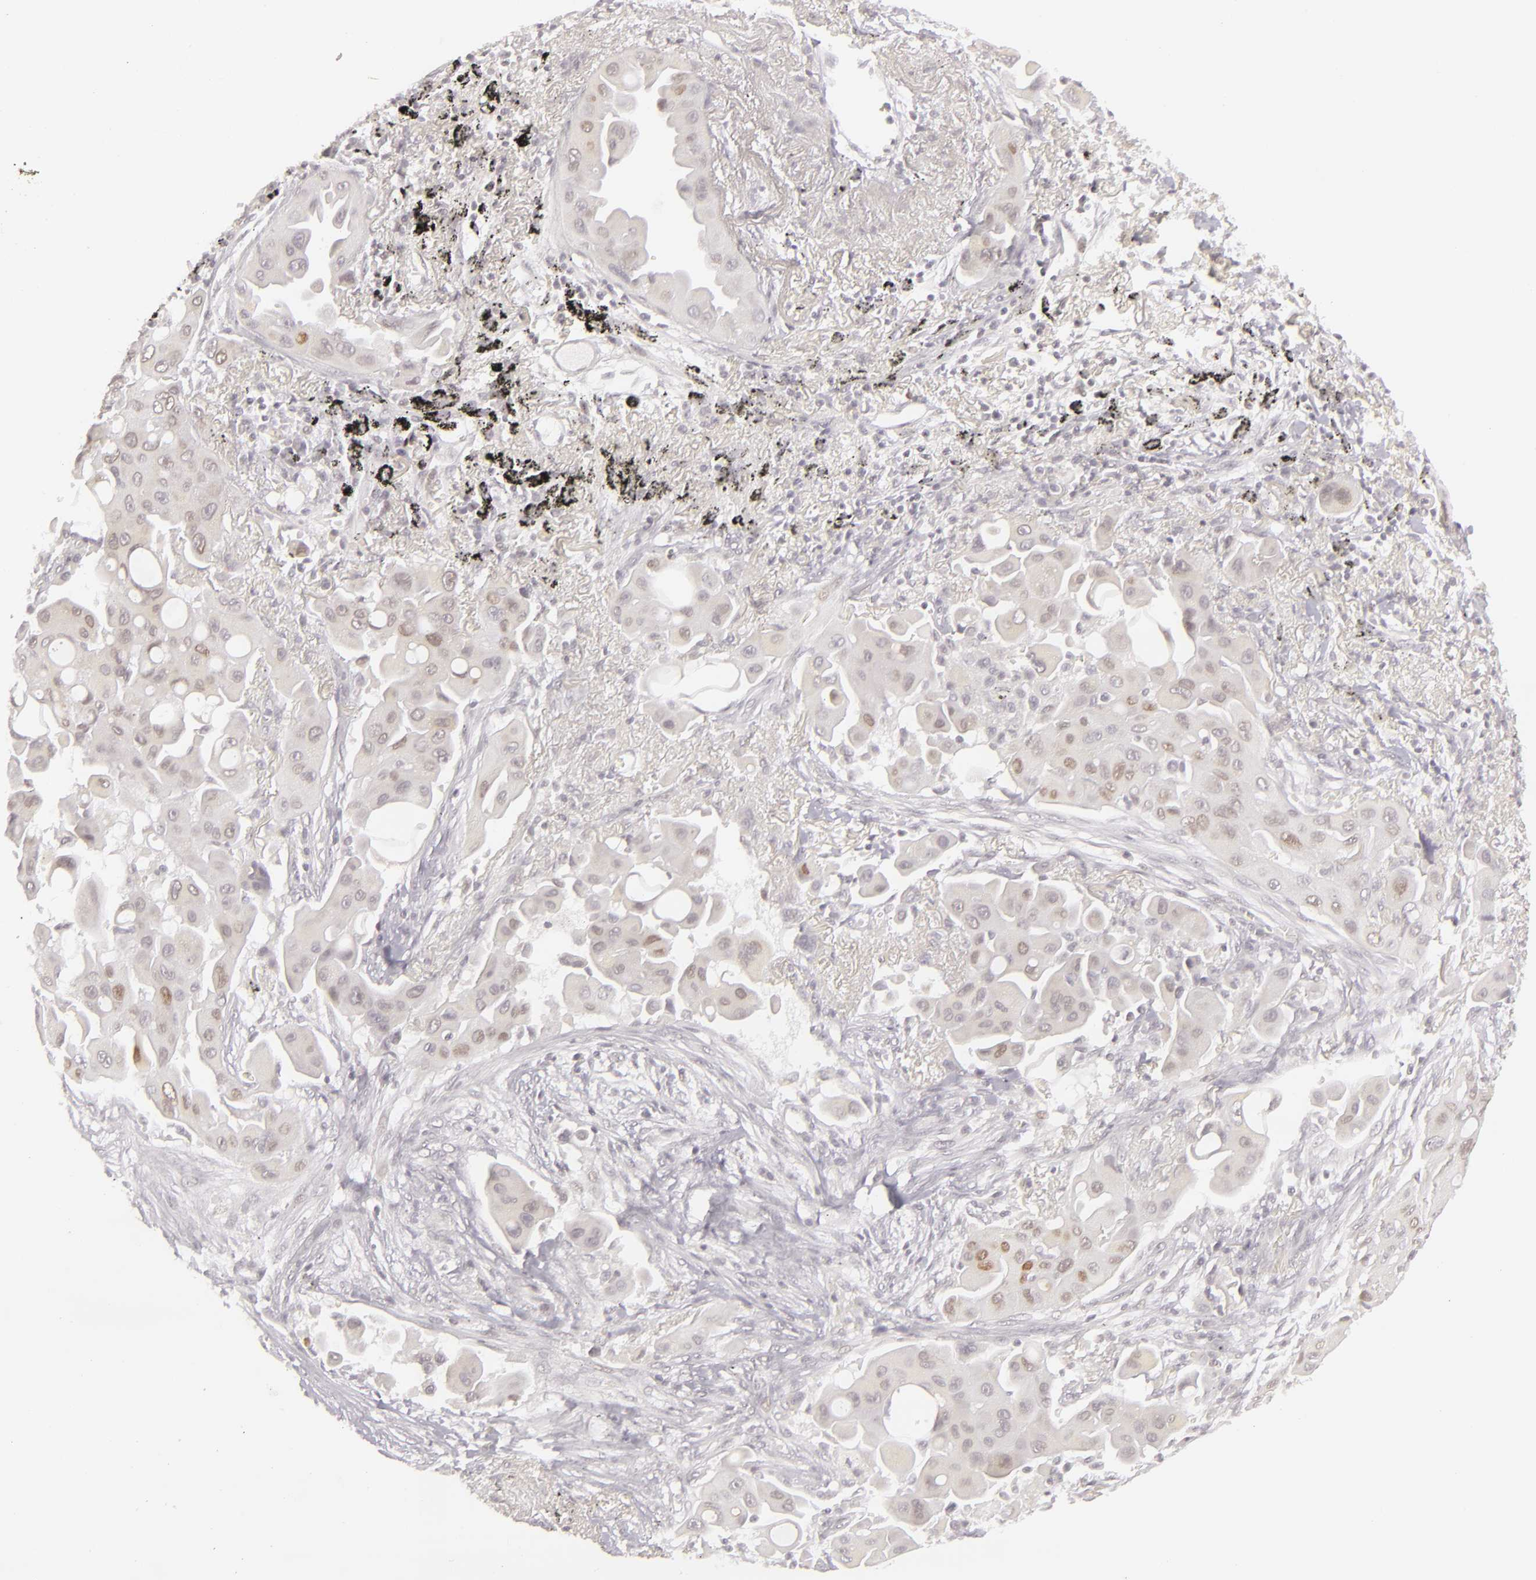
{"staining": {"intensity": "weak", "quantity": "<25%", "location": "nuclear"}, "tissue": "lung cancer", "cell_type": "Tumor cells", "image_type": "cancer", "snomed": [{"axis": "morphology", "description": "Adenocarcinoma, NOS"}, {"axis": "topography", "description": "Lung"}], "caption": "Immunohistochemistry (IHC) image of neoplastic tissue: human lung cancer stained with DAB (3,3'-diaminobenzidine) shows no significant protein staining in tumor cells.", "gene": "SIX1", "patient": {"sex": "male", "age": 68}}